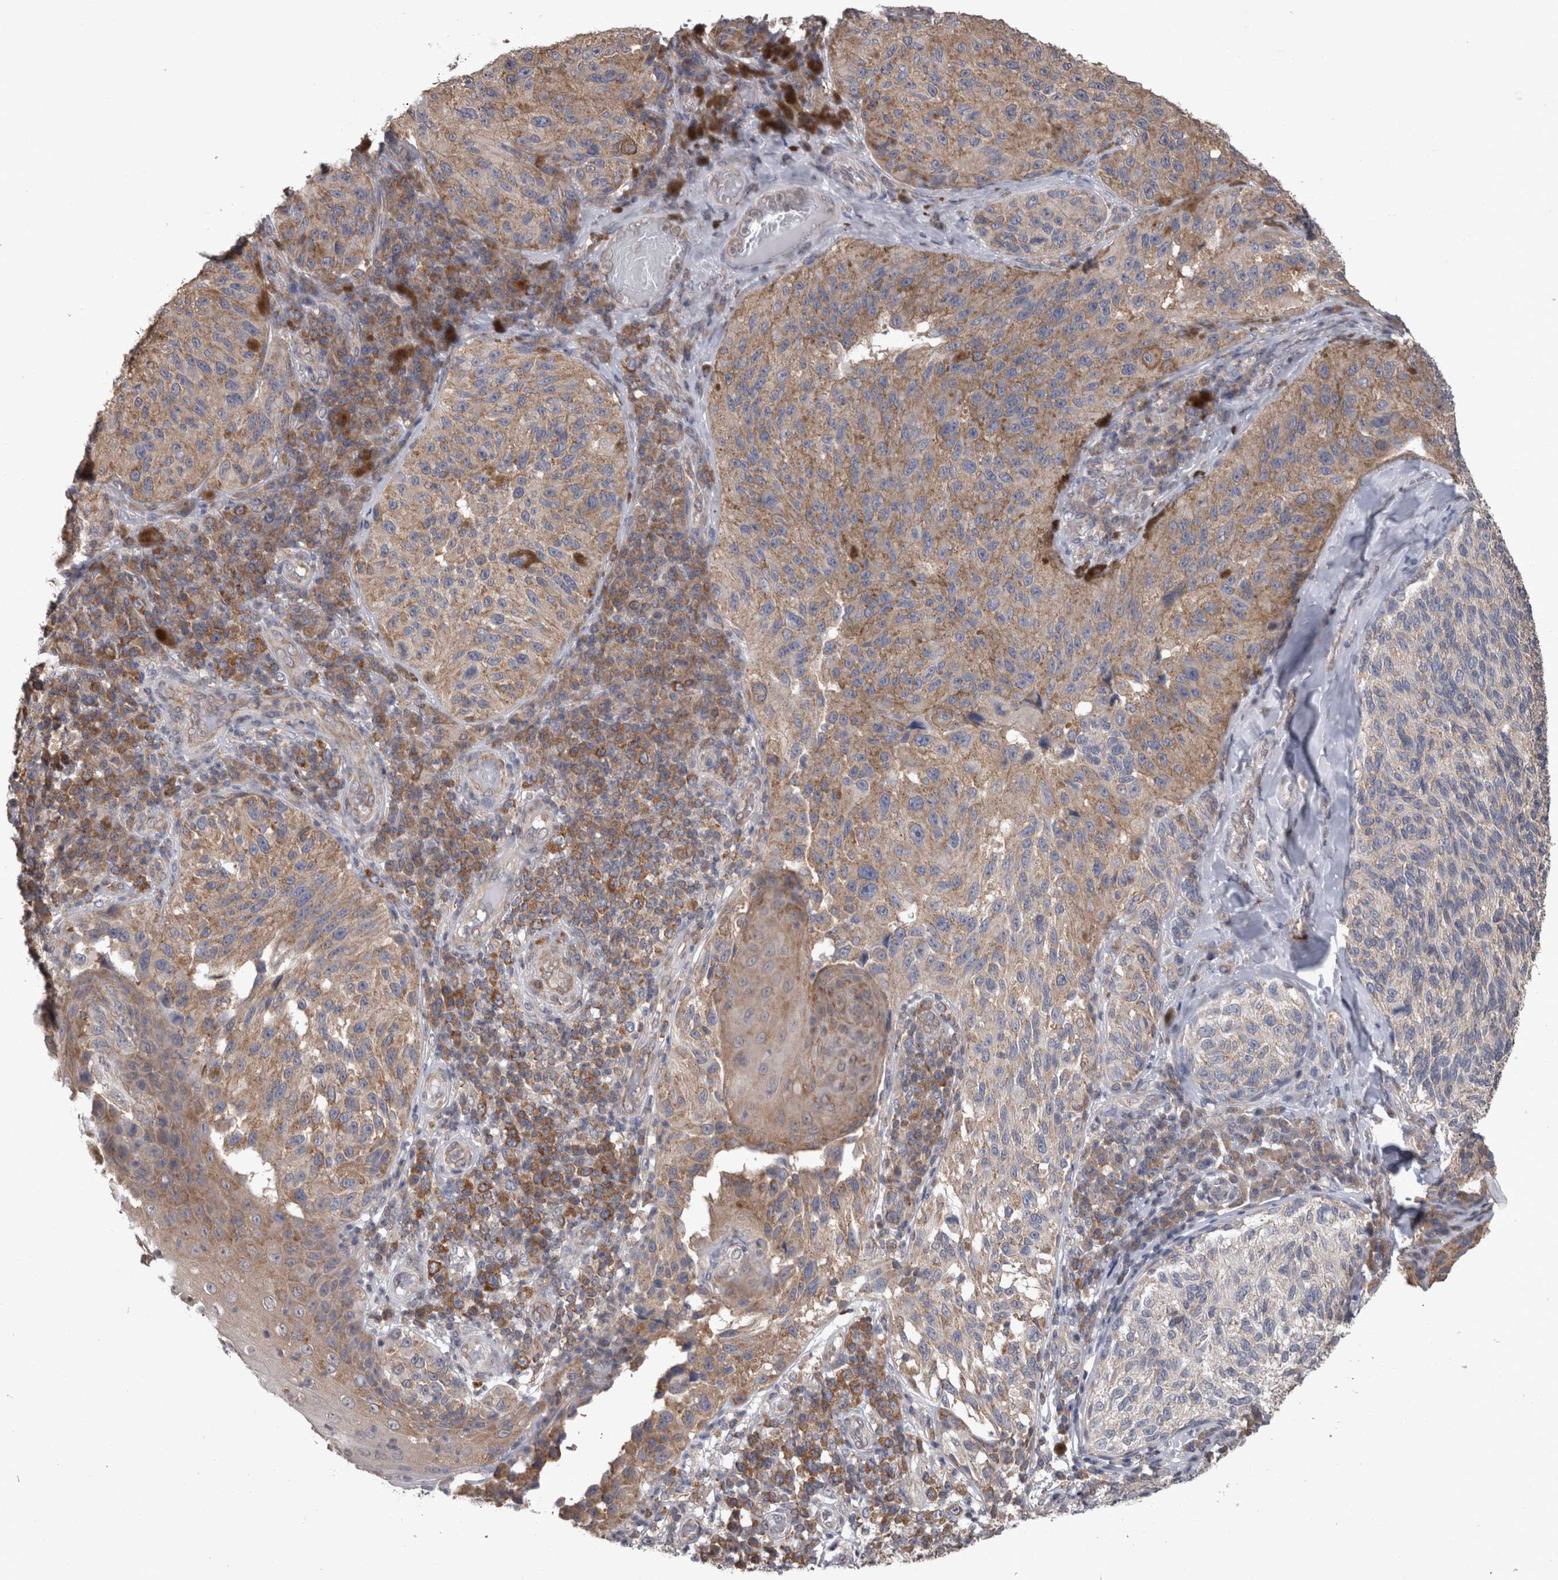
{"staining": {"intensity": "weak", "quantity": "25%-75%", "location": "cytoplasmic/membranous"}, "tissue": "melanoma", "cell_type": "Tumor cells", "image_type": "cancer", "snomed": [{"axis": "morphology", "description": "Malignant melanoma, NOS"}, {"axis": "topography", "description": "Skin"}], "caption": "Immunohistochemistry micrograph of malignant melanoma stained for a protein (brown), which demonstrates low levels of weak cytoplasmic/membranous staining in approximately 25%-75% of tumor cells.", "gene": "DDX6", "patient": {"sex": "female", "age": 73}}